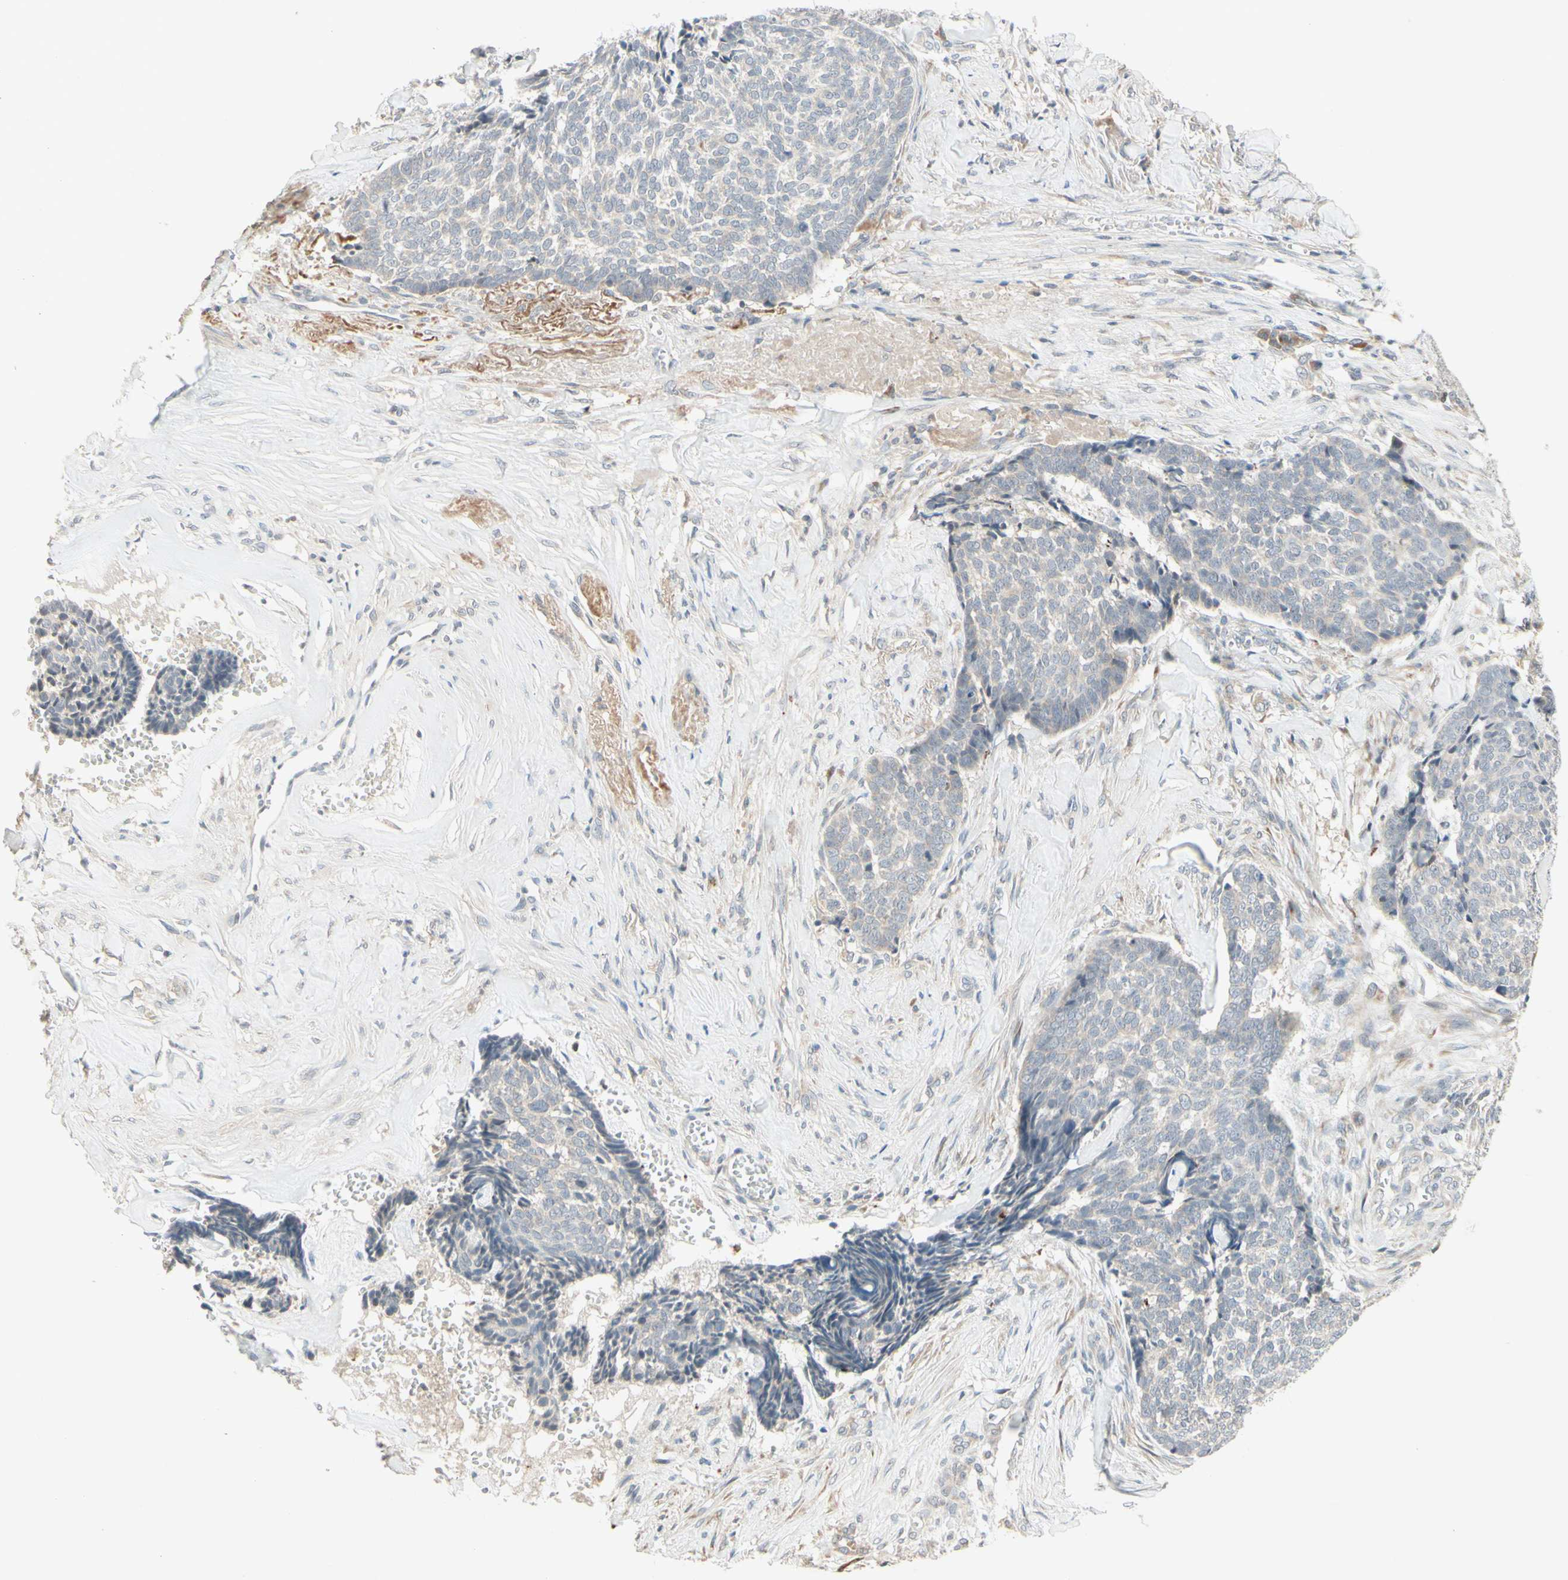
{"staining": {"intensity": "negative", "quantity": "none", "location": "none"}, "tissue": "skin cancer", "cell_type": "Tumor cells", "image_type": "cancer", "snomed": [{"axis": "morphology", "description": "Basal cell carcinoma"}, {"axis": "topography", "description": "Skin"}], "caption": "Tumor cells are negative for brown protein staining in skin basal cell carcinoma.", "gene": "ZW10", "patient": {"sex": "male", "age": 84}}